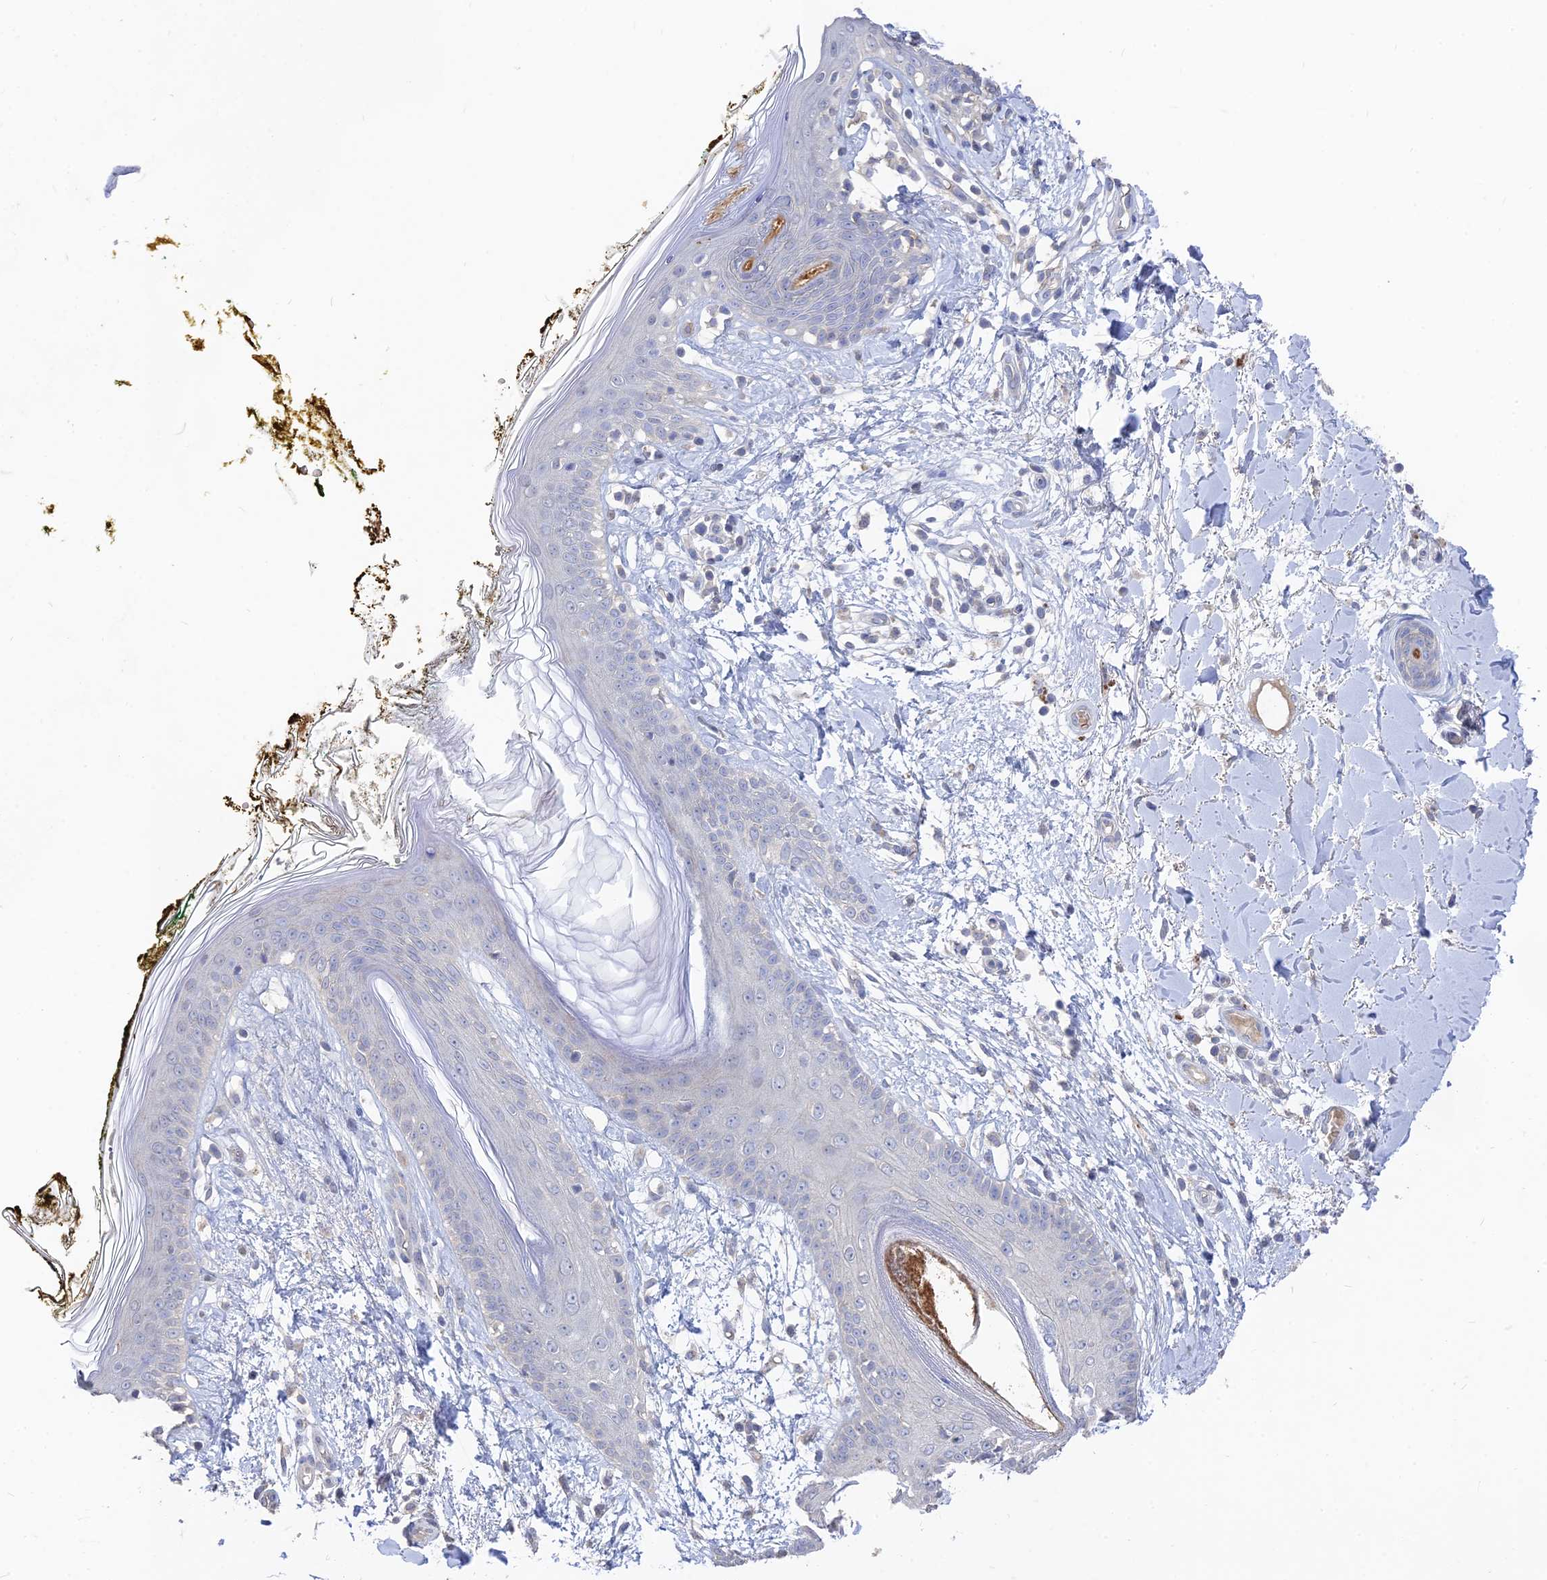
{"staining": {"intensity": "negative", "quantity": "none", "location": "none"}, "tissue": "skin", "cell_type": "Fibroblasts", "image_type": "normal", "snomed": [{"axis": "morphology", "description": "Normal tissue, NOS"}, {"axis": "topography", "description": "Skin"}], "caption": "IHC histopathology image of benign skin: skin stained with DAB (3,3'-diaminobenzidine) reveals no significant protein expression in fibroblasts.", "gene": "ARRDC1", "patient": {"sex": "female", "age": 34}}